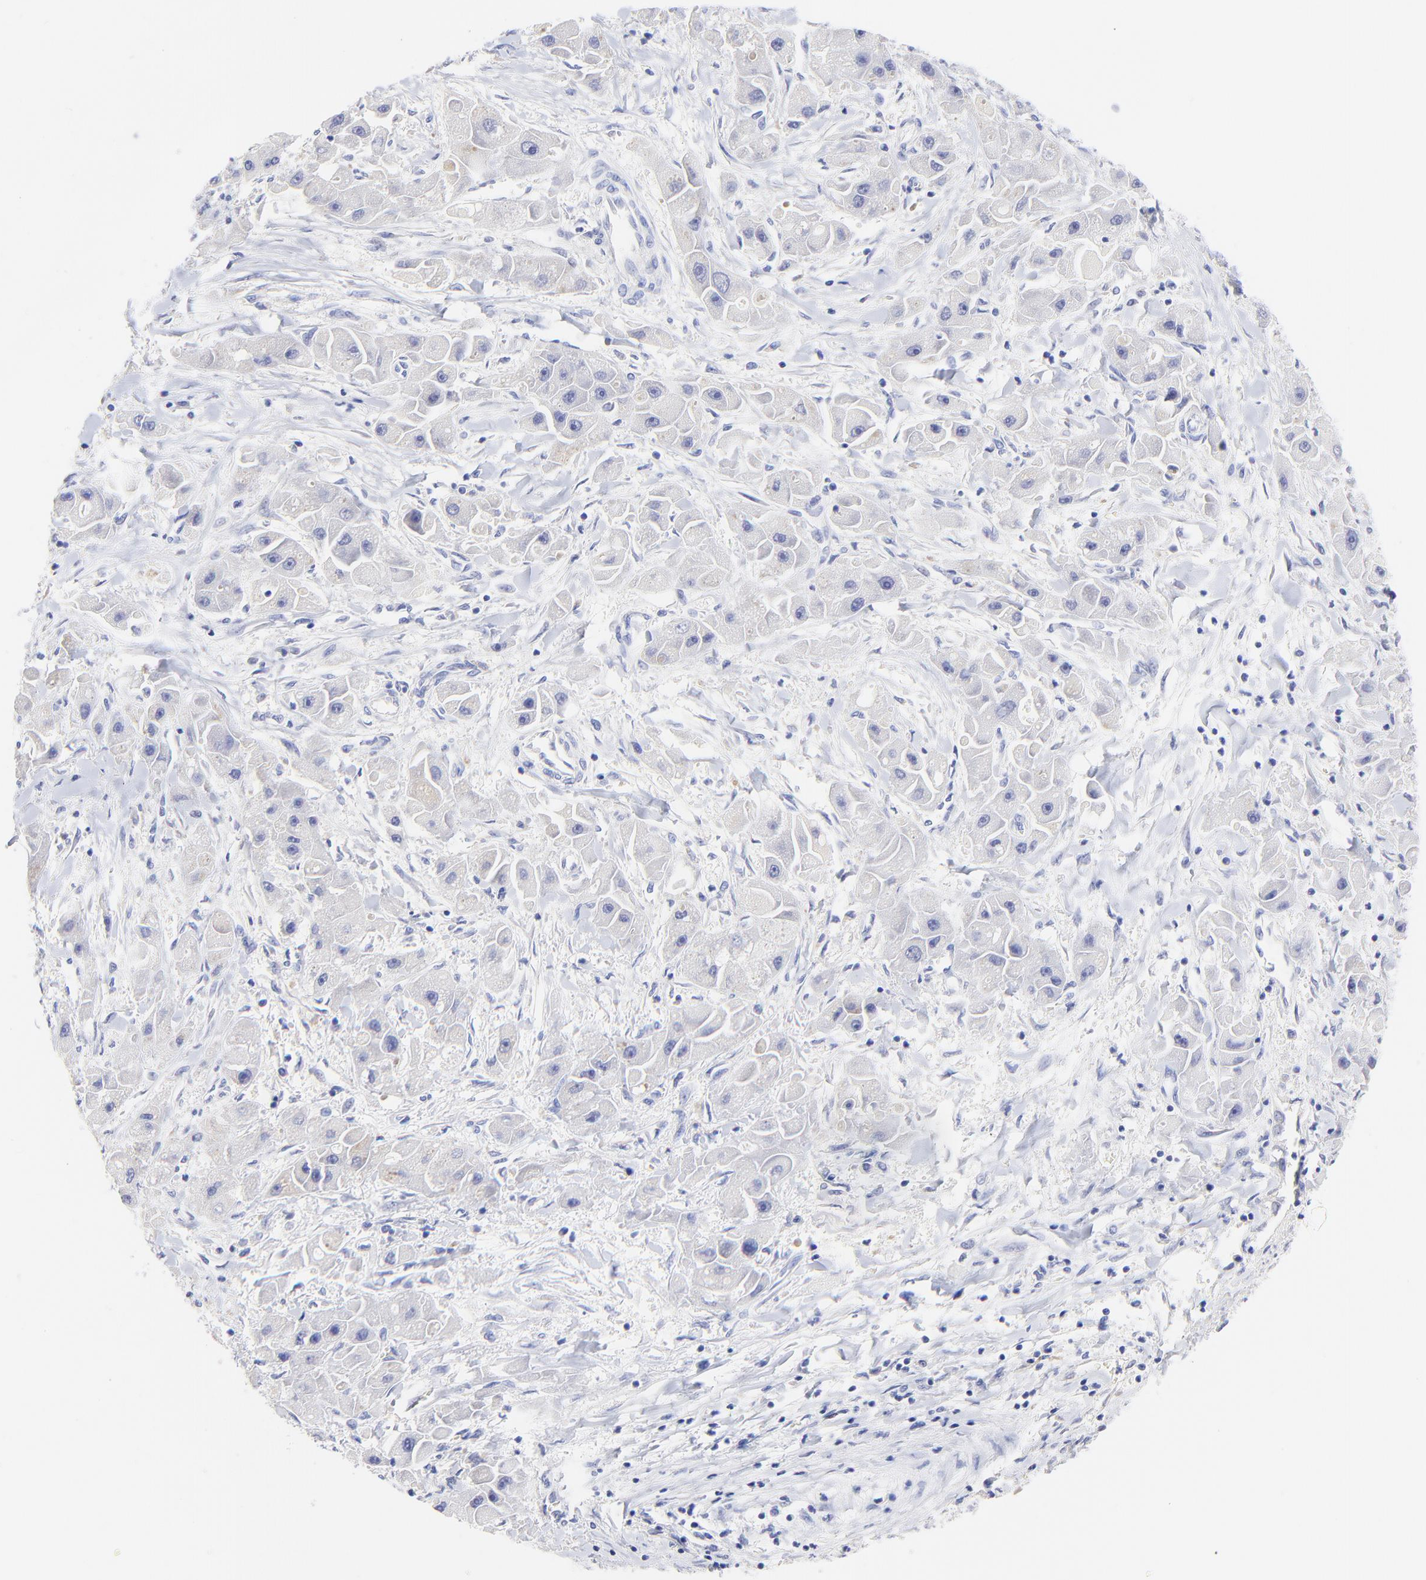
{"staining": {"intensity": "negative", "quantity": "none", "location": "none"}, "tissue": "liver cancer", "cell_type": "Tumor cells", "image_type": "cancer", "snomed": [{"axis": "morphology", "description": "Carcinoma, Hepatocellular, NOS"}, {"axis": "topography", "description": "Liver"}], "caption": "Immunohistochemistry (IHC) histopathology image of liver cancer stained for a protein (brown), which exhibits no expression in tumor cells.", "gene": "RAB3A", "patient": {"sex": "male", "age": 24}}